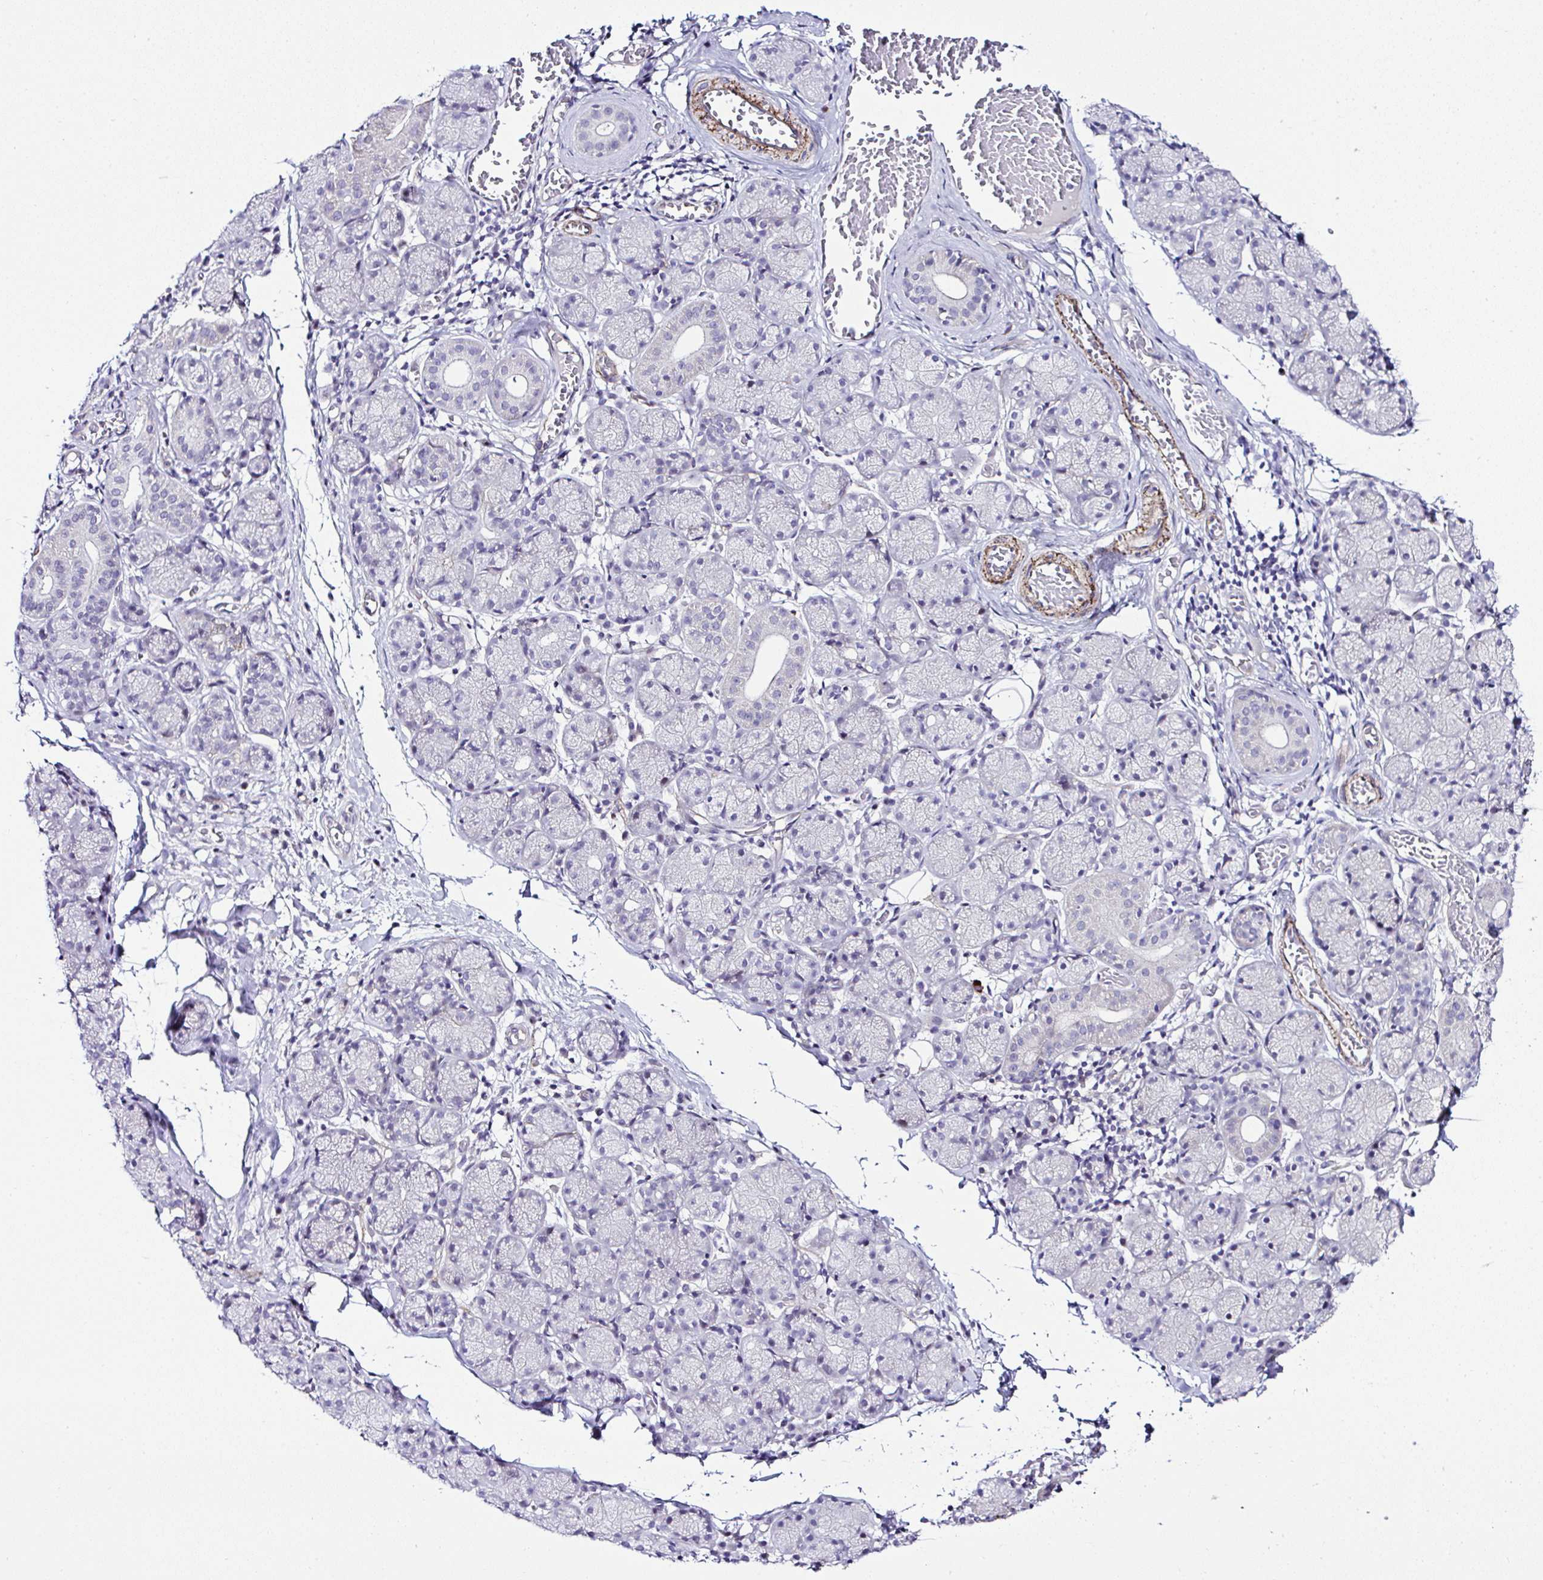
{"staining": {"intensity": "negative", "quantity": "none", "location": "none"}, "tissue": "salivary gland", "cell_type": "Glandular cells", "image_type": "normal", "snomed": [{"axis": "morphology", "description": "Normal tissue, NOS"}, {"axis": "topography", "description": "Salivary gland"}], "caption": "This micrograph is of unremarkable salivary gland stained with IHC to label a protein in brown with the nuclei are counter-stained blue. There is no positivity in glandular cells. (Brightfield microscopy of DAB (3,3'-diaminobenzidine) IHC at high magnification).", "gene": "FBXO34", "patient": {"sex": "female", "age": 24}}